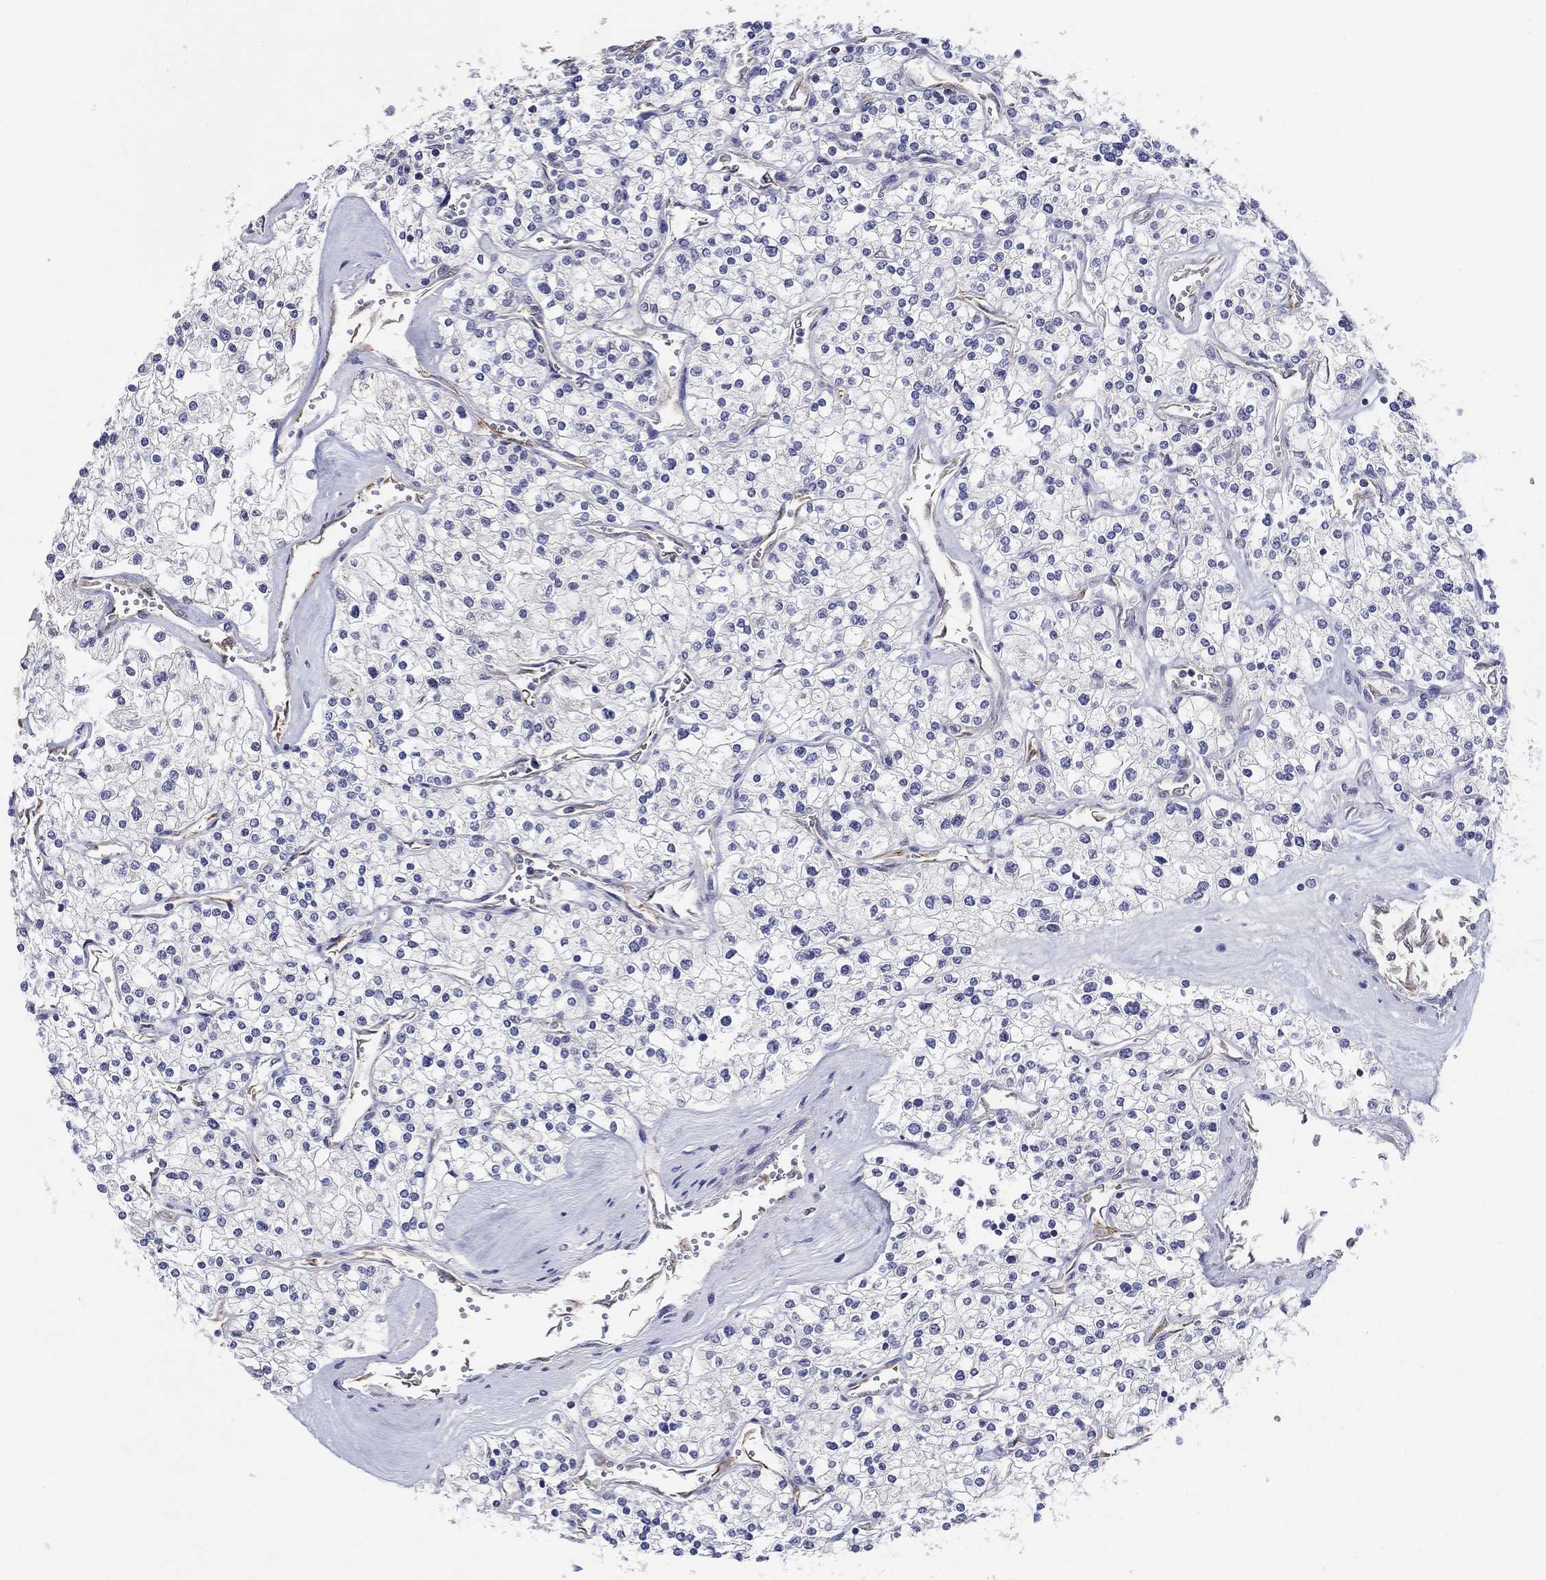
{"staining": {"intensity": "negative", "quantity": "none", "location": "none"}, "tissue": "renal cancer", "cell_type": "Tumor cells", "image_type": "cancer", "snomed": [{"axis": "morphology", "description": "Adenocarcinoma, NOS"}, {"axis": "topography", "description": "Kidney"}], "caption": "A high-resolution photomicrograph shows immunohistochemistry (IHC) staining of renal cancer (adenocarcinoma), which shows no significant positivity in tumor cells. The staining is performed using DAB brown chromogen with nuclei counter-stained in using hematoxylin.", "gene": "ERMP1", "patient": {"sex": "male", "age": 80}}